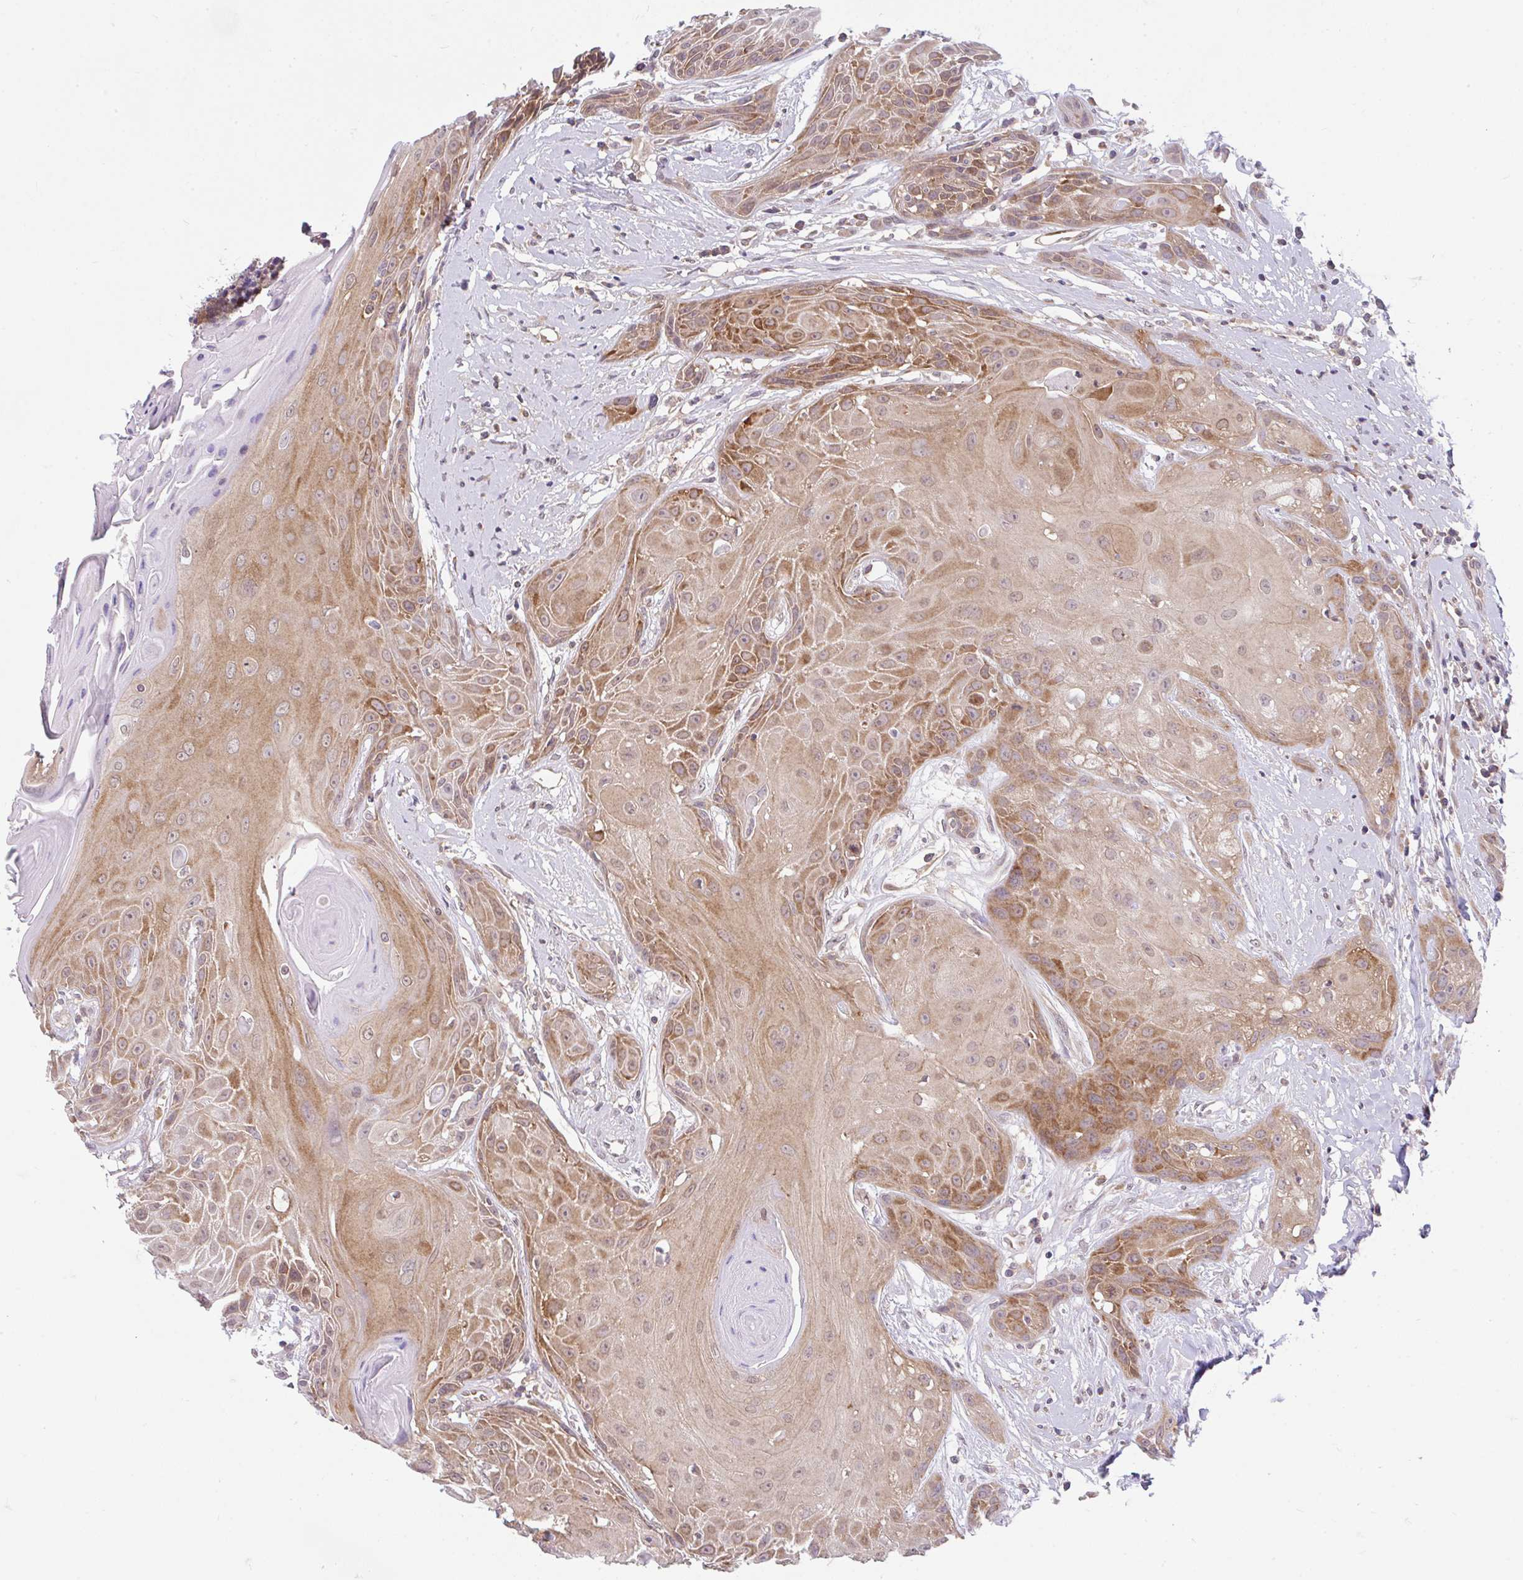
{"staining": {"intensity": "moderate", "quantity": ">75%", "location": "cytoplasmic/membranous"}, "tissue": "head and neck cancer", "cell_type": "Tumor cells", "image_type": "cancer", "snomed": [{"axis": "morphology", "description": "Squamous cell carcinoma, NOS"}, {"axis": "topography", "description": "Head-Neck"}], "caption": "Head and neck cancer was stained to show a protein in brown. There is medium levels of moderate cytoplasmic/membranous expression in approximately >75% of tumor cells.", "gene": "RALBP1", "patient": {"sex": "female", "age": 73}}